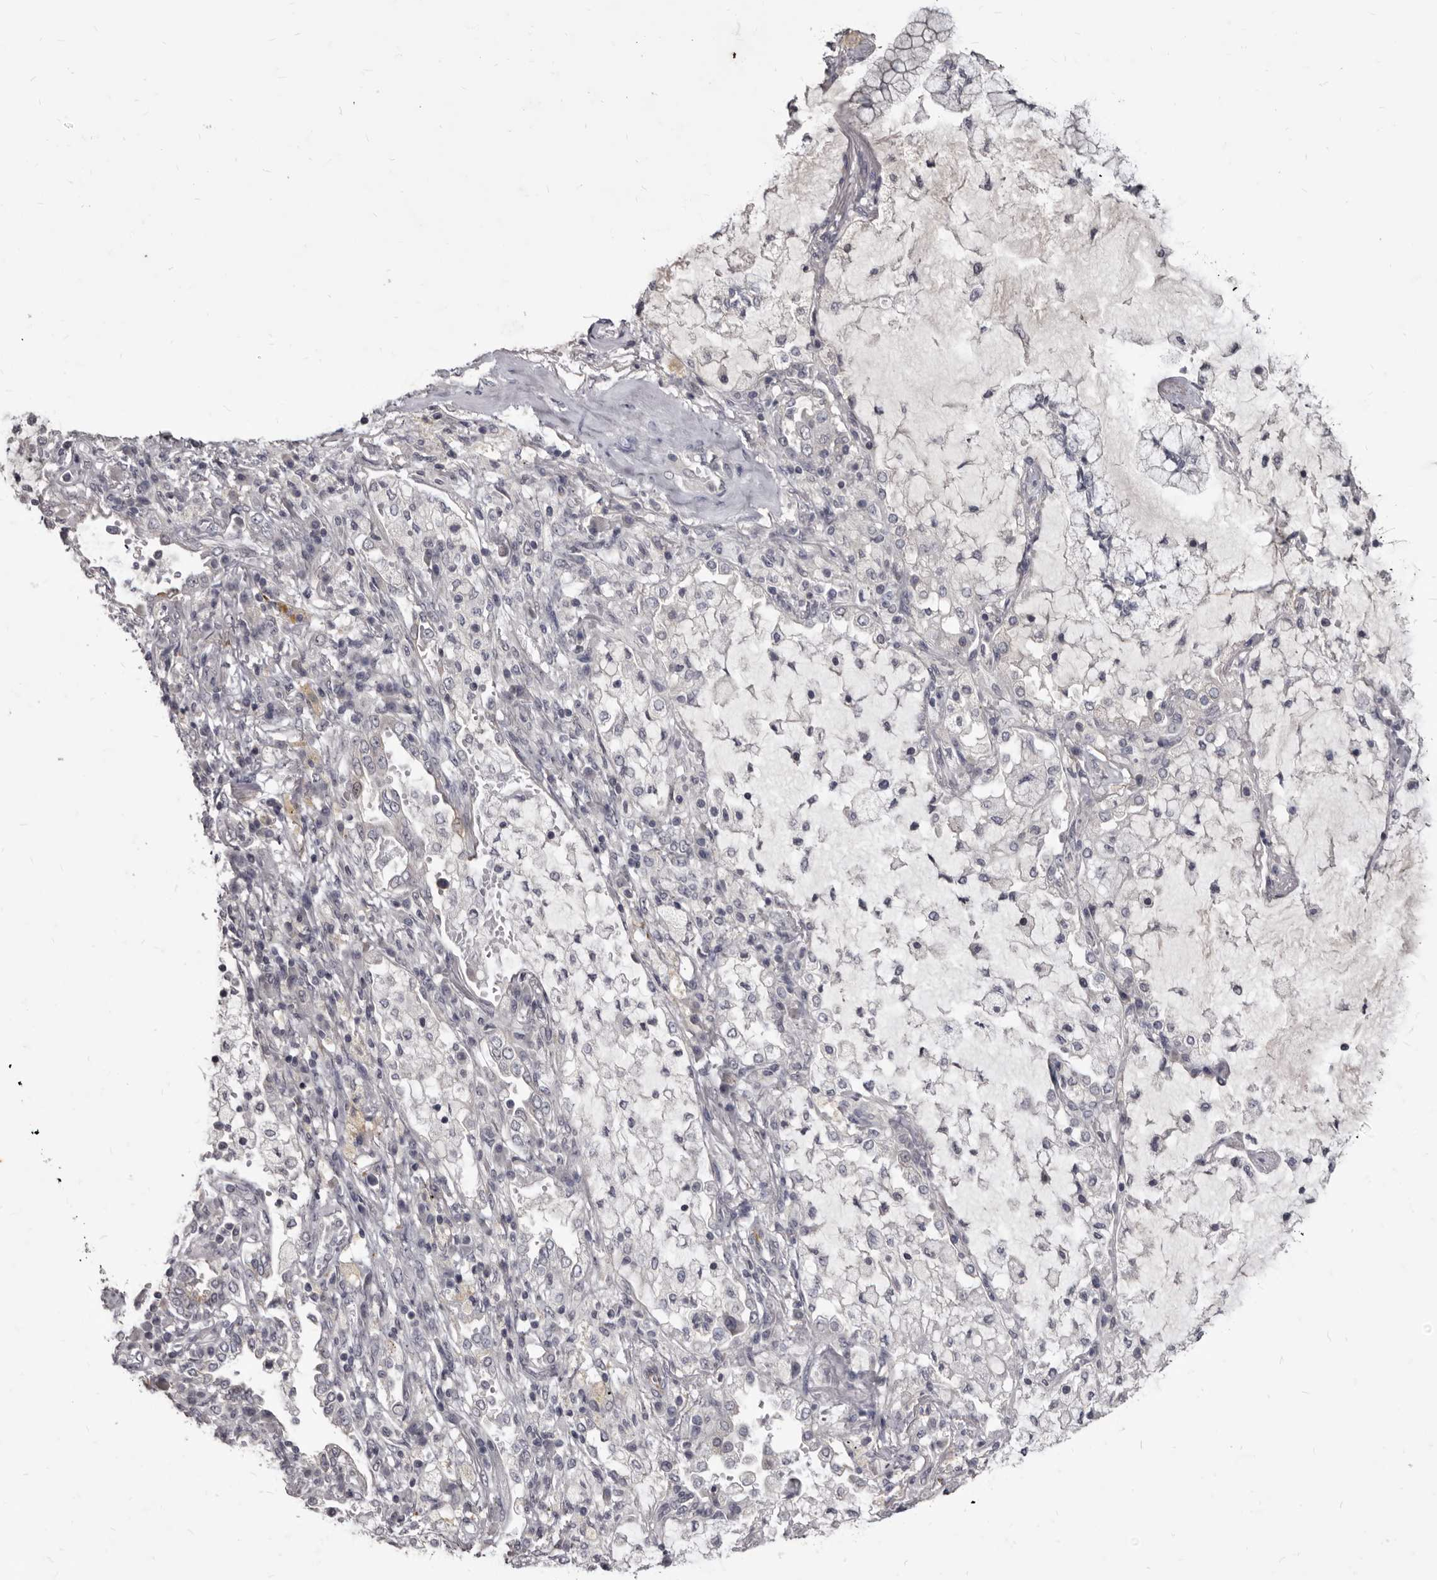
{"staining": {"intensity": "negative", "quantity": "none", "location": "none"}, "tissue": "lung cancer", "cell_type": "Tumor cells", "image_type": "cancer", "snomed": [{"axis": "morphology", "description": "Adenocarcinoma, NOS"}, {"axis": "topography", "description": "Lung"}], "caption": "A photomicrograph of human lung cancer is negative for staining in tumor cells. (Immunohistochemistry, brightfield microscopy, high magnification).", "gene": "SULT1E1", "patient": {"sex": "female", "age": 70}}